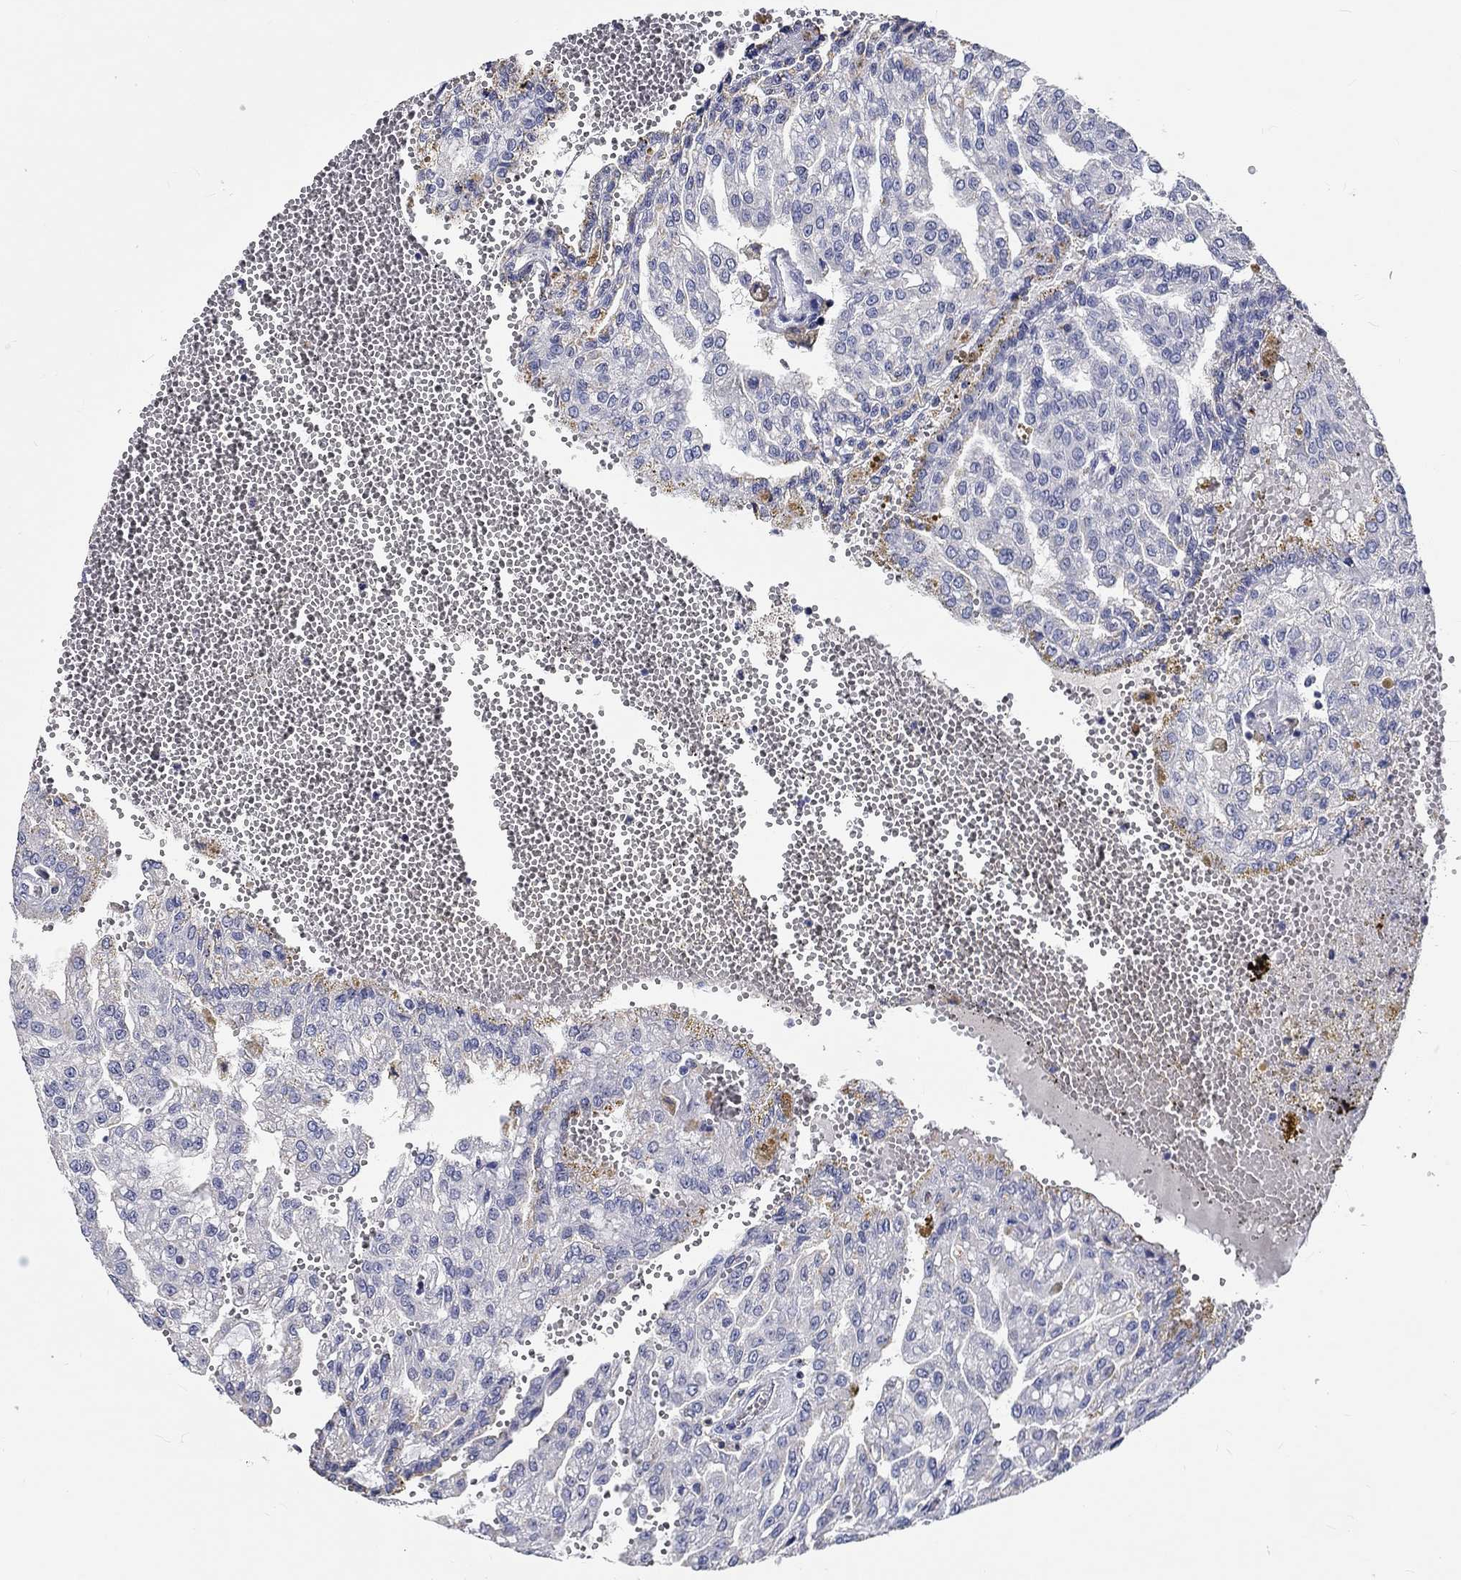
{"staining": {"intensity": "negative", "quantity": "none", "location": "none"}, "tissue": "renal cancer", "cell_type": "Tumor cells", "image_type": "cancer", "snomed": [{"axis": "morphology", "description": "Adenocarcinoma, NOS"}, {"axis": "topography", "description": "Kidney"}], "caption": "Immunohistochemistry (IHC) micrograph of neoplastic tissue: human renal adenocarcinoma stained with DAB (3,3'-diaminobenzidine) demonstrates no significant protein positivity in tumor cells.", "gene": "GRIN1", "patient": {"sex": "male", "age": 63}}